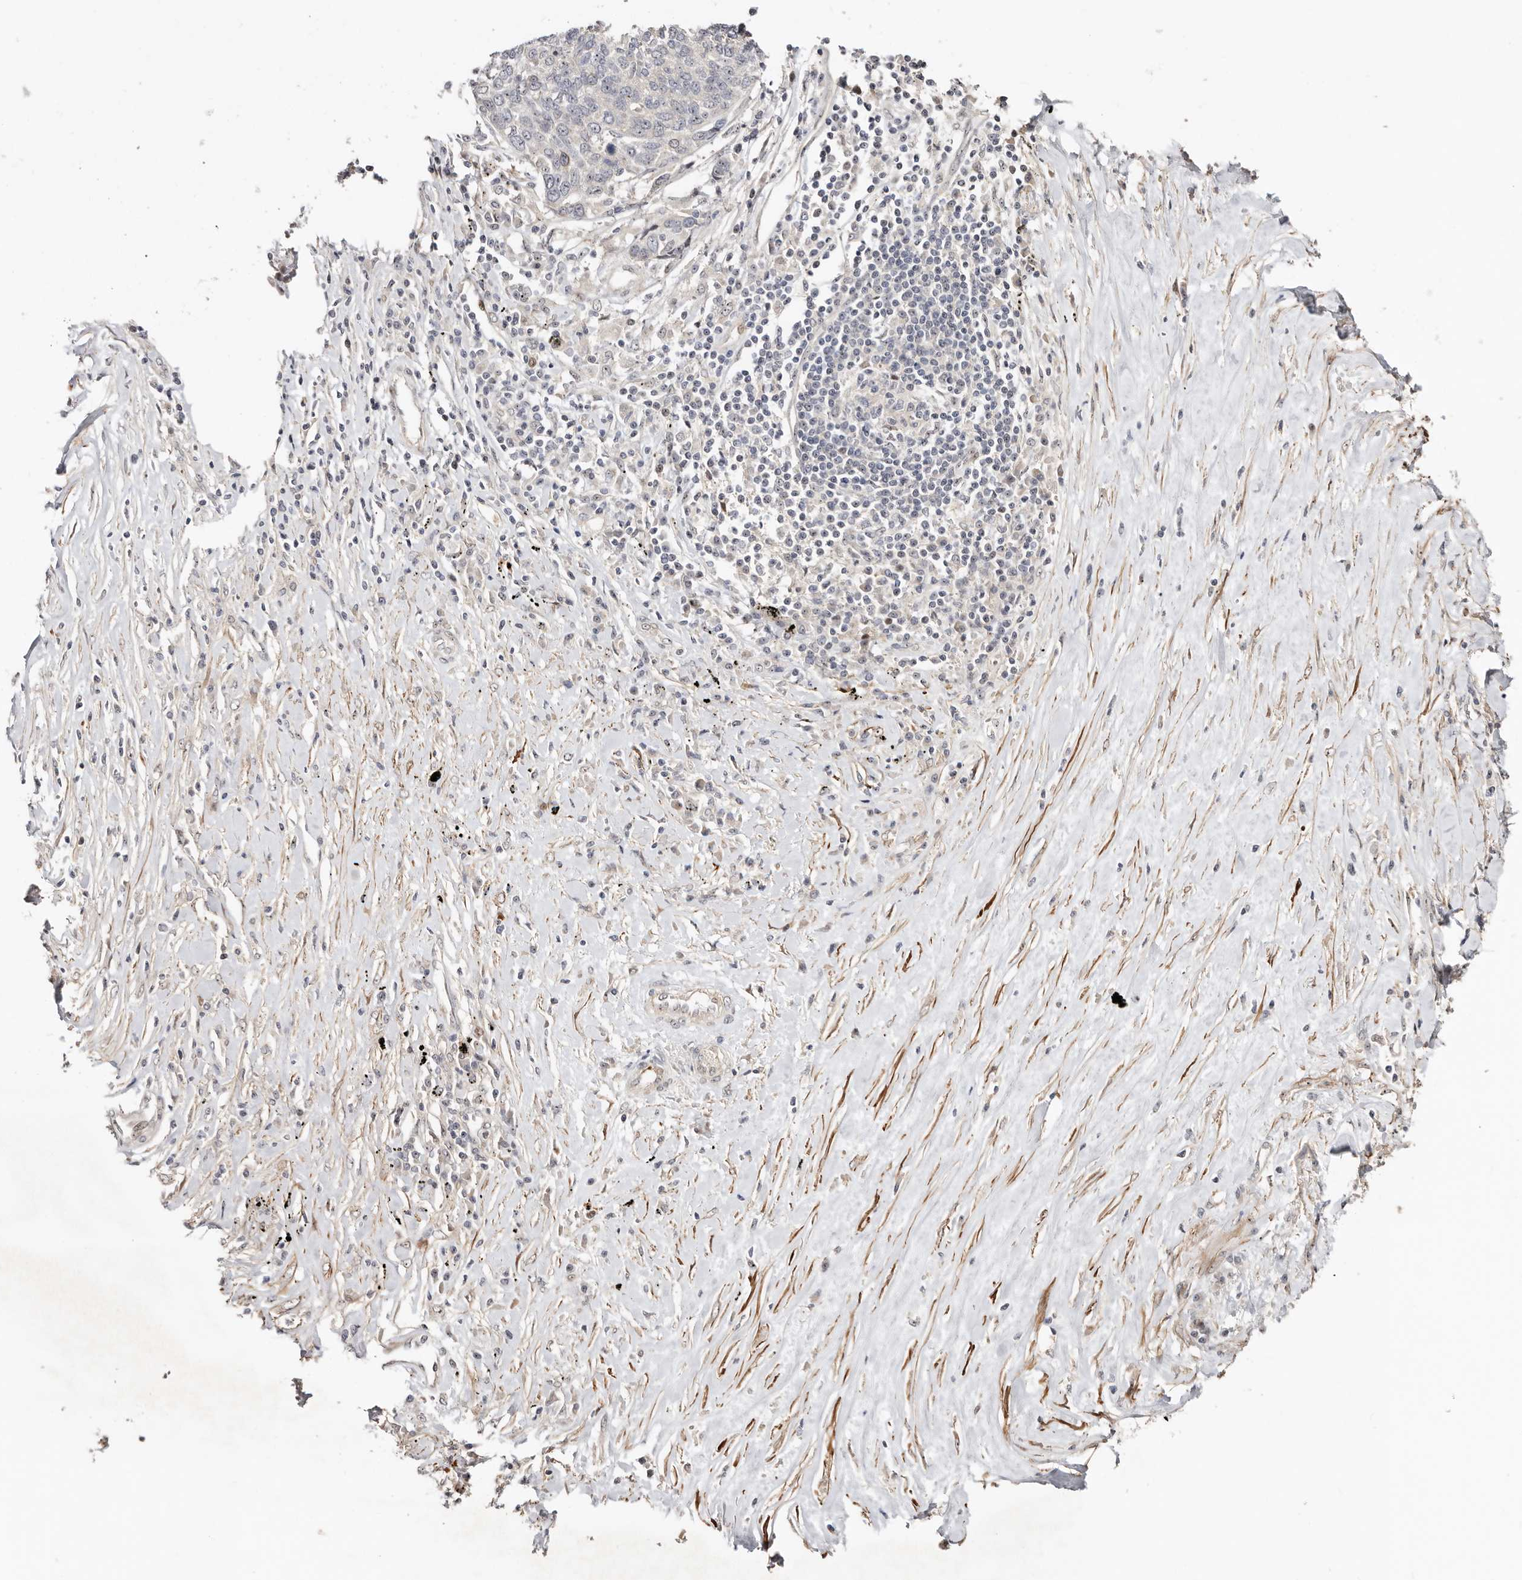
{"staining": {"intensity": "negative", "quantity": "none", "location": "none"}, "tissue": "lung cancer", "cell_type": "Tumor cells", "image_type": "cancer", "snomed": [{"axis": "morphology", "description": "Squamous cell carcinoma, NOS"}, {"axis": "topography", "description": "Lung"}], "caption": "The immunohistochemistry (IHC) micrograph has no significant positivity in tumor cells of lung cancer tissue.", "gene": "ODF2L", "patient": {"sex": "male", "age": 66}}